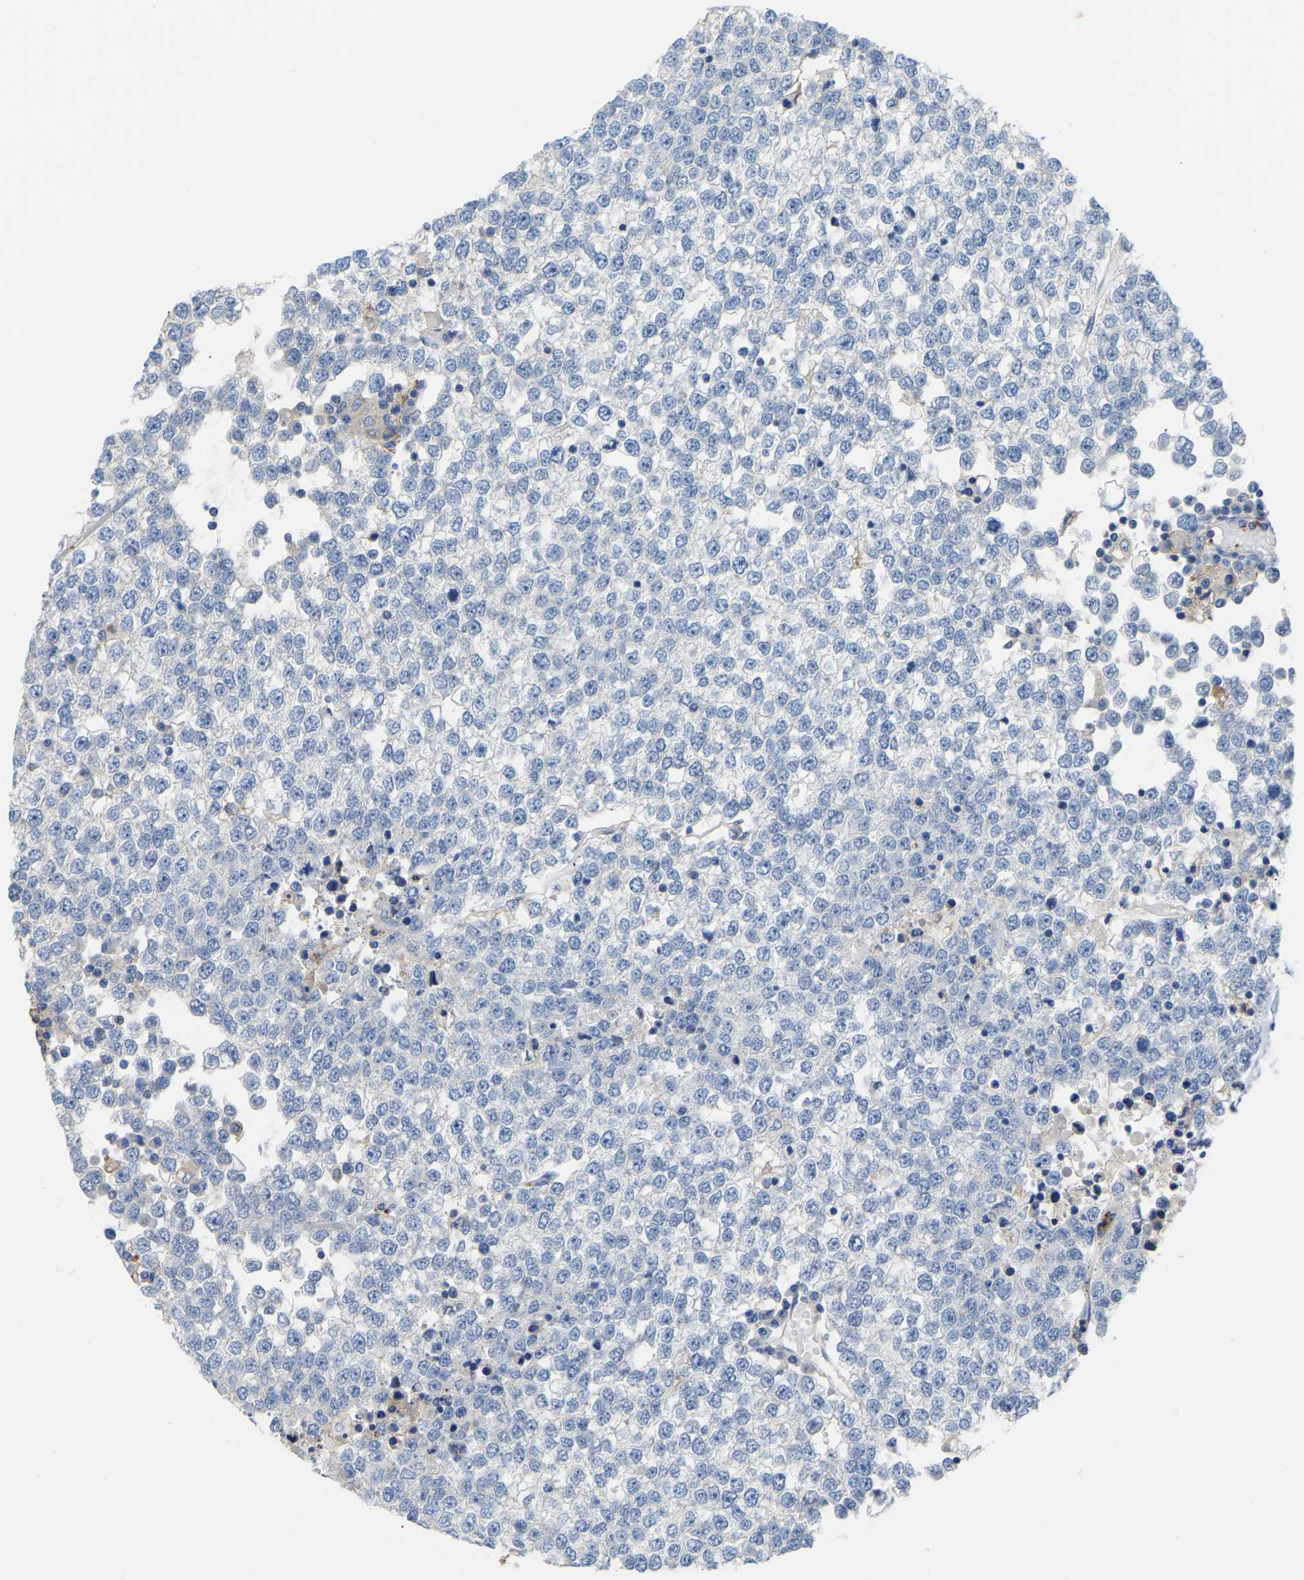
{"staining": {"intensity": "negative", "quantity": "none", "location": "none"}, "tissue": "testis cancer", "cell_type": "Tumor cells", "image_type": "cancer", "snomed": [{"axis": "morphology", "description": "Seminoma, NOS"}, {"axis": "topography", "description": "Testis"}], "caption": "Immunohistochemical staining of testis cancer (seminoma) demonstrates no significant staining in tumor cells.", "gene": "ZNF449", "patient": {"sex": "male", "age": 65}}